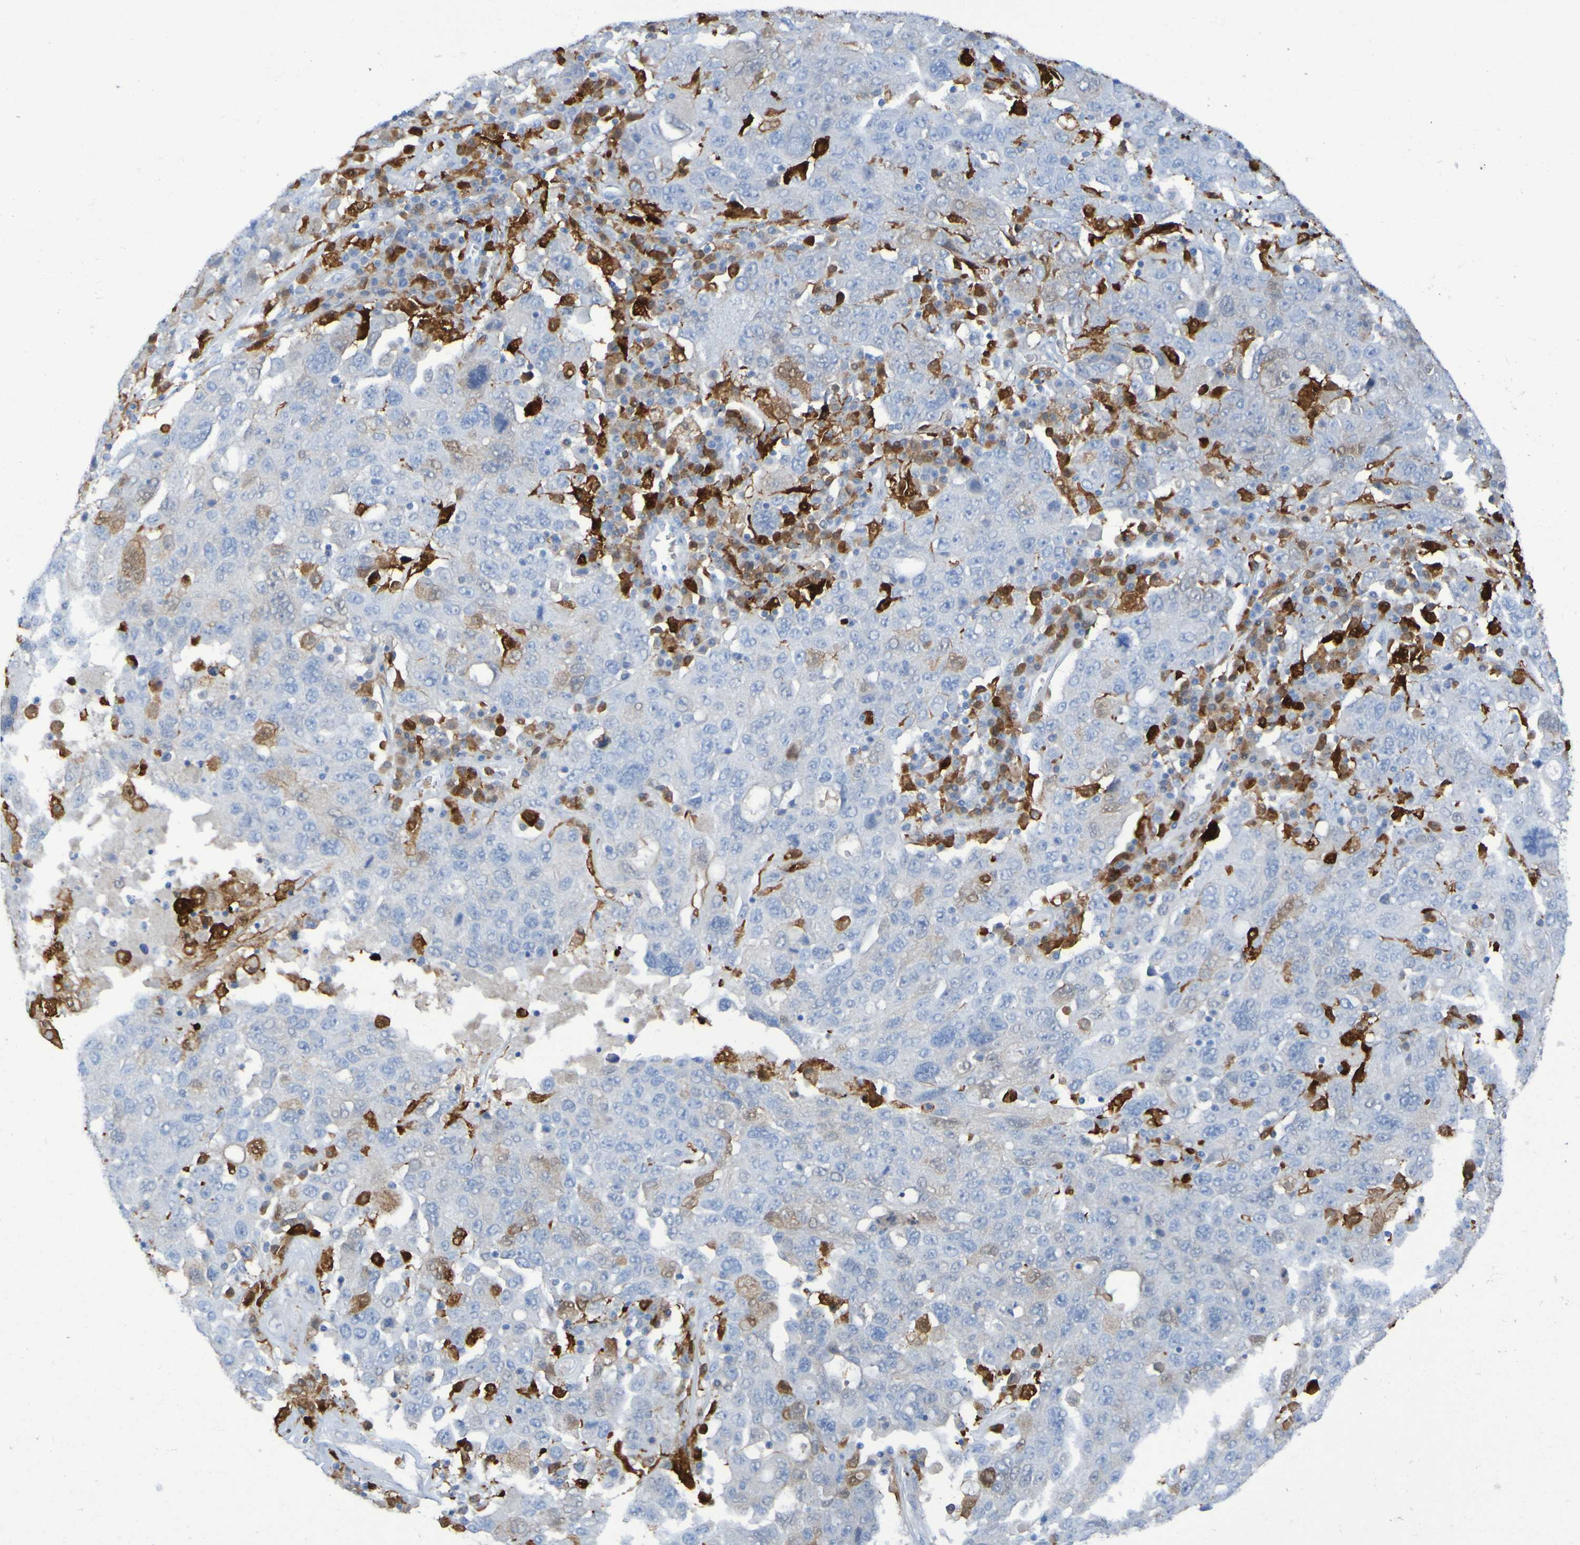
{"staining": {"intensity": "weak", "quantity": "<25%", "location": "cytoplasmic/membranous"}, "tissue": "ovarian cancer", "cell_type": "Tumor cells", "image_type": "cancer", "snomed": [{"axis": "morphology", "description": "Carcinoma, endometroid"}, {"axis": "topography", "description": "Ovary"}], "caption": "This image is of endometroid carcinoma (ovarian) stained with IHC to label a protein in brown with the nuclei are counter-stained blue. There is no positivity in tumor cells.", "gene": "MPPE1", "patient": {"sex": "female", "age": 62}}